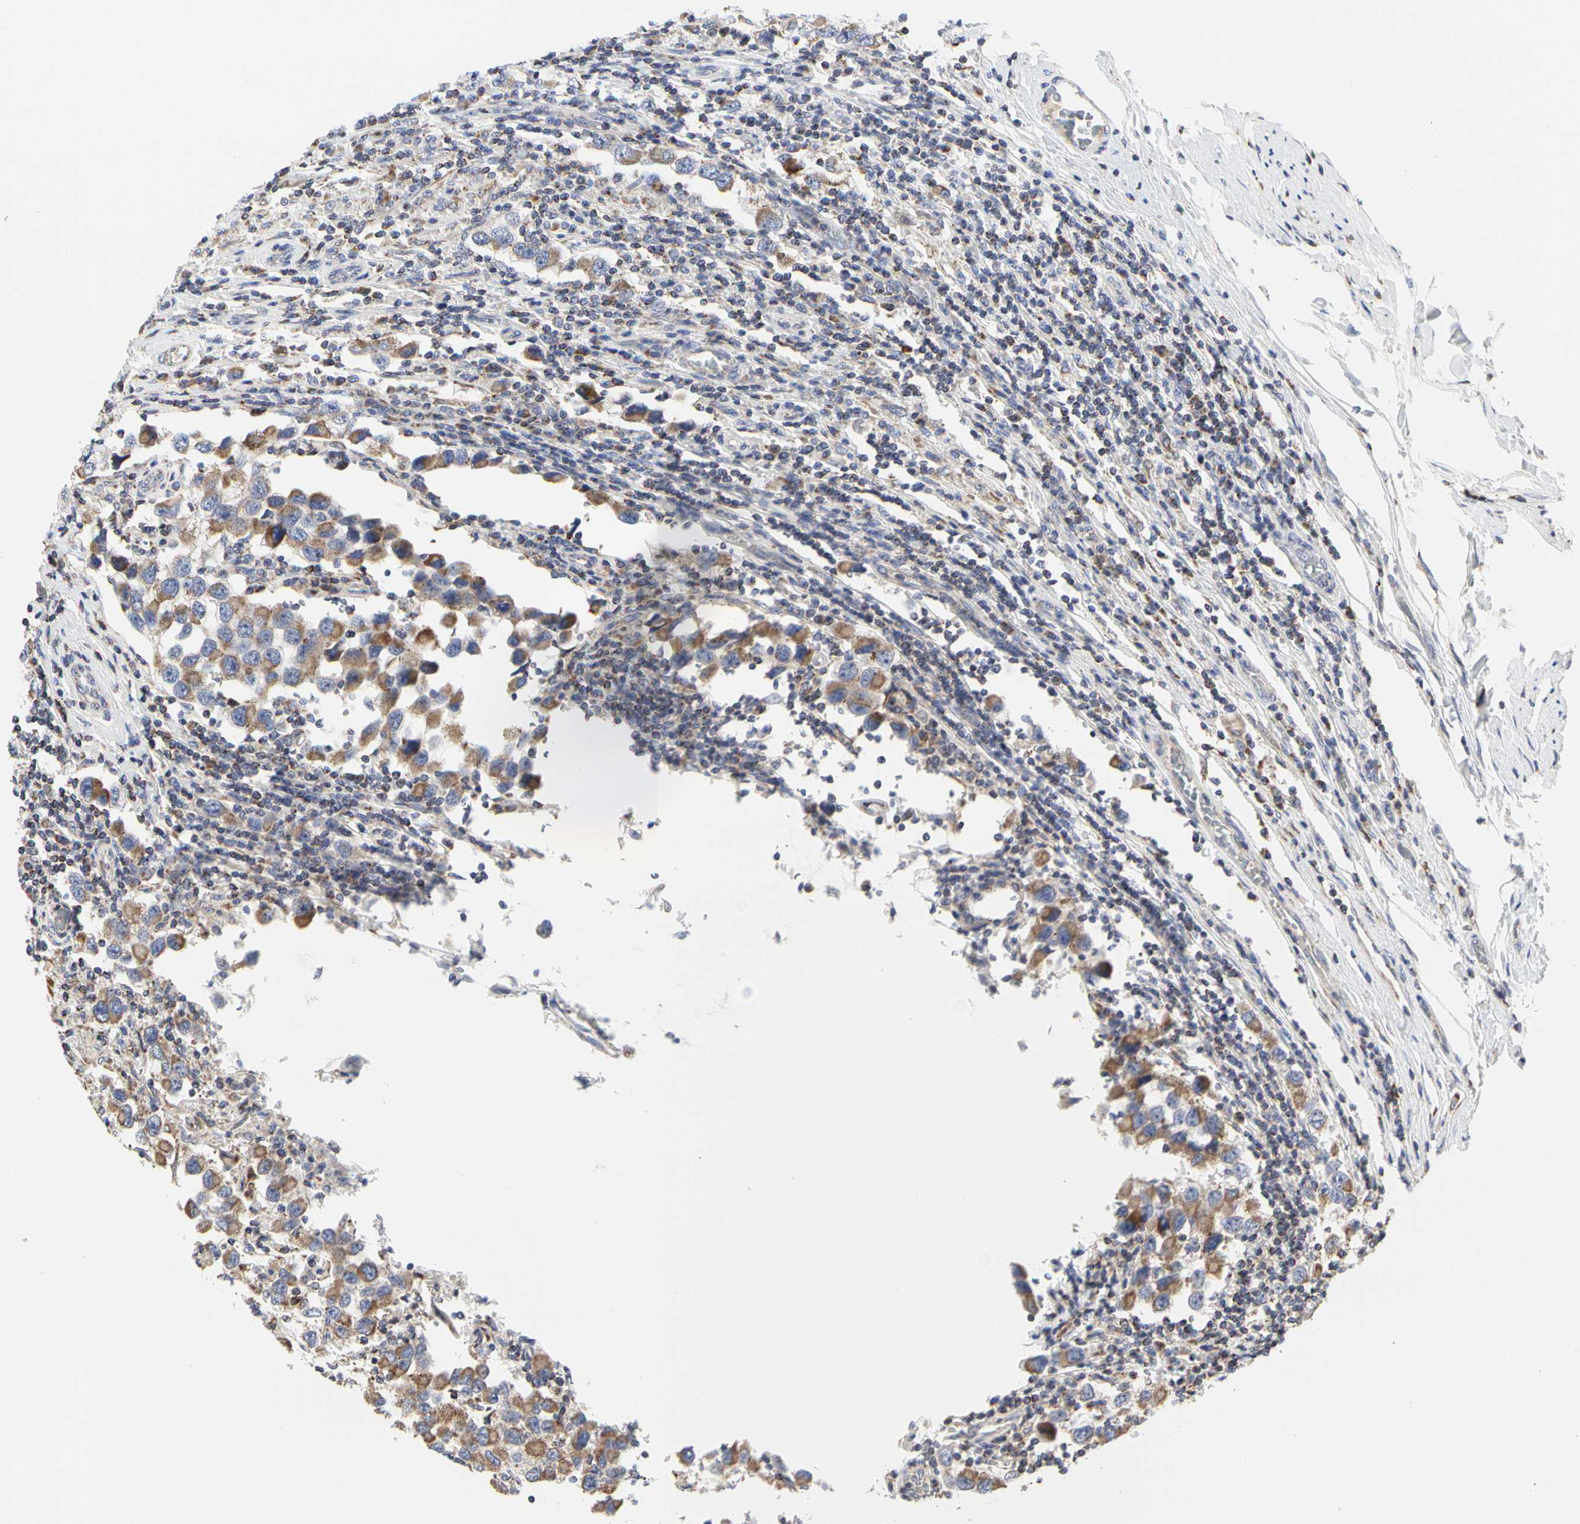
{"staining": {"intensity": "moderate", "quantity": ">75%", "location": "cytoplasmic/membranous"}, "tissue": "testis cancer", "cell_type": "Tumor cells", "image_type": "cancer", "snomed": [{"axis": "morphology", "description": "Carcinoma, Embryonal, NOS"}, {"axis": "topography", "description": "Testis"}], "caption": "Immunohistochemistry (IHC) (DAB) staining of testis cancer (embryonal carcinoma) shows moderate cytoplasmic/membranous protein expression in approximately >75% of tumor cells. The protein of interest is shown in brown color, while the nuclei are stained blue.", "gene": "TSKU", "patient": {"sex": "male", "age": 21}}